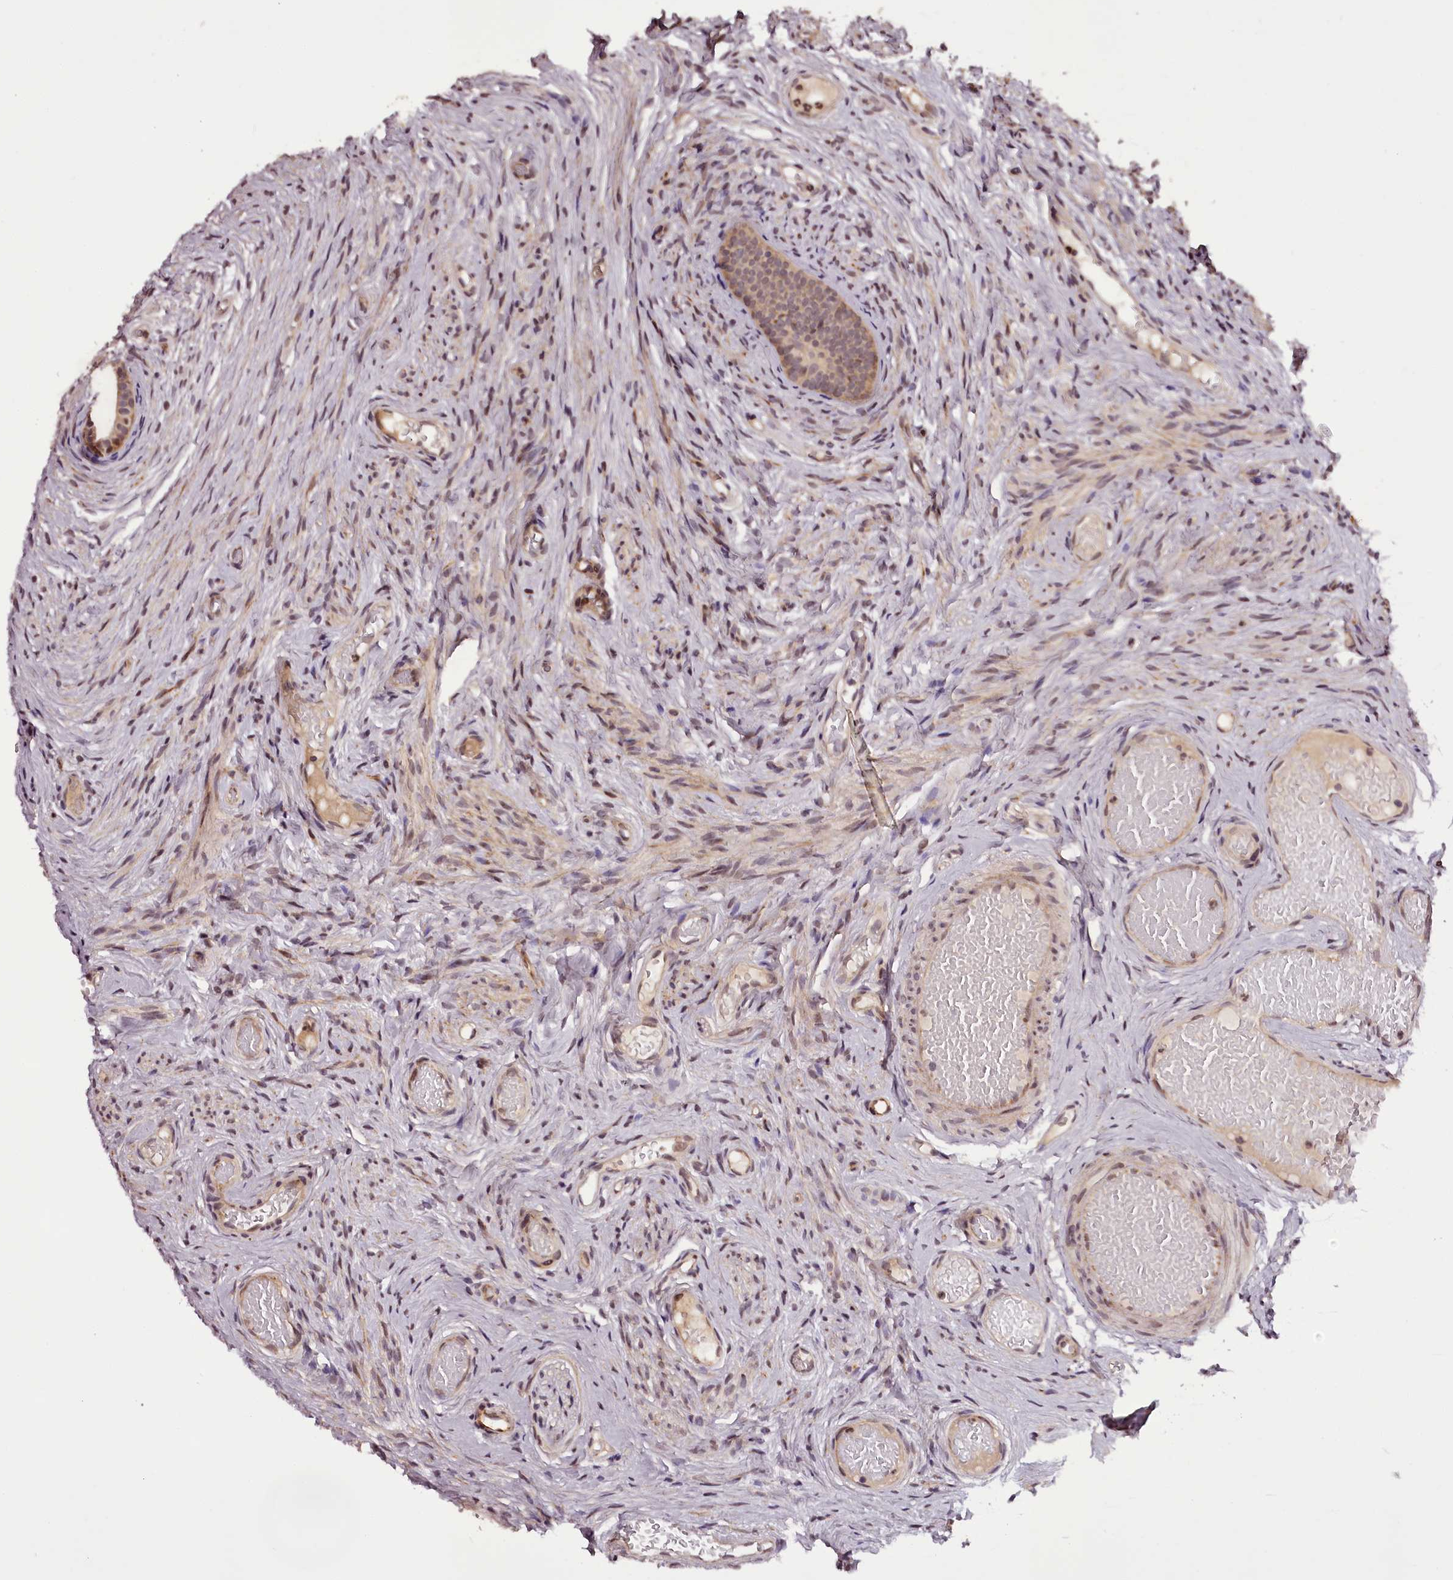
{"staining": {"intensity": "moderate", "quantity": ">75%", "location": "cytoplasmic/membranous"}, "tissue": "epididymis", "cell_type": "Glandular cells", "image_type": "normal", "snomed": [{"axis": "morphology", "description": "Normal tissue, NOS"}, {"axis": "topography", "description": "Epididymis"}], "caption": "Epididymis stained for a protein (brown) shows moderate cytoplasmic/membranous positive positivity in approximately >75% of glandular cells.", "gene": "MAML3", "patient": {"sex": "male", "age": 9}}